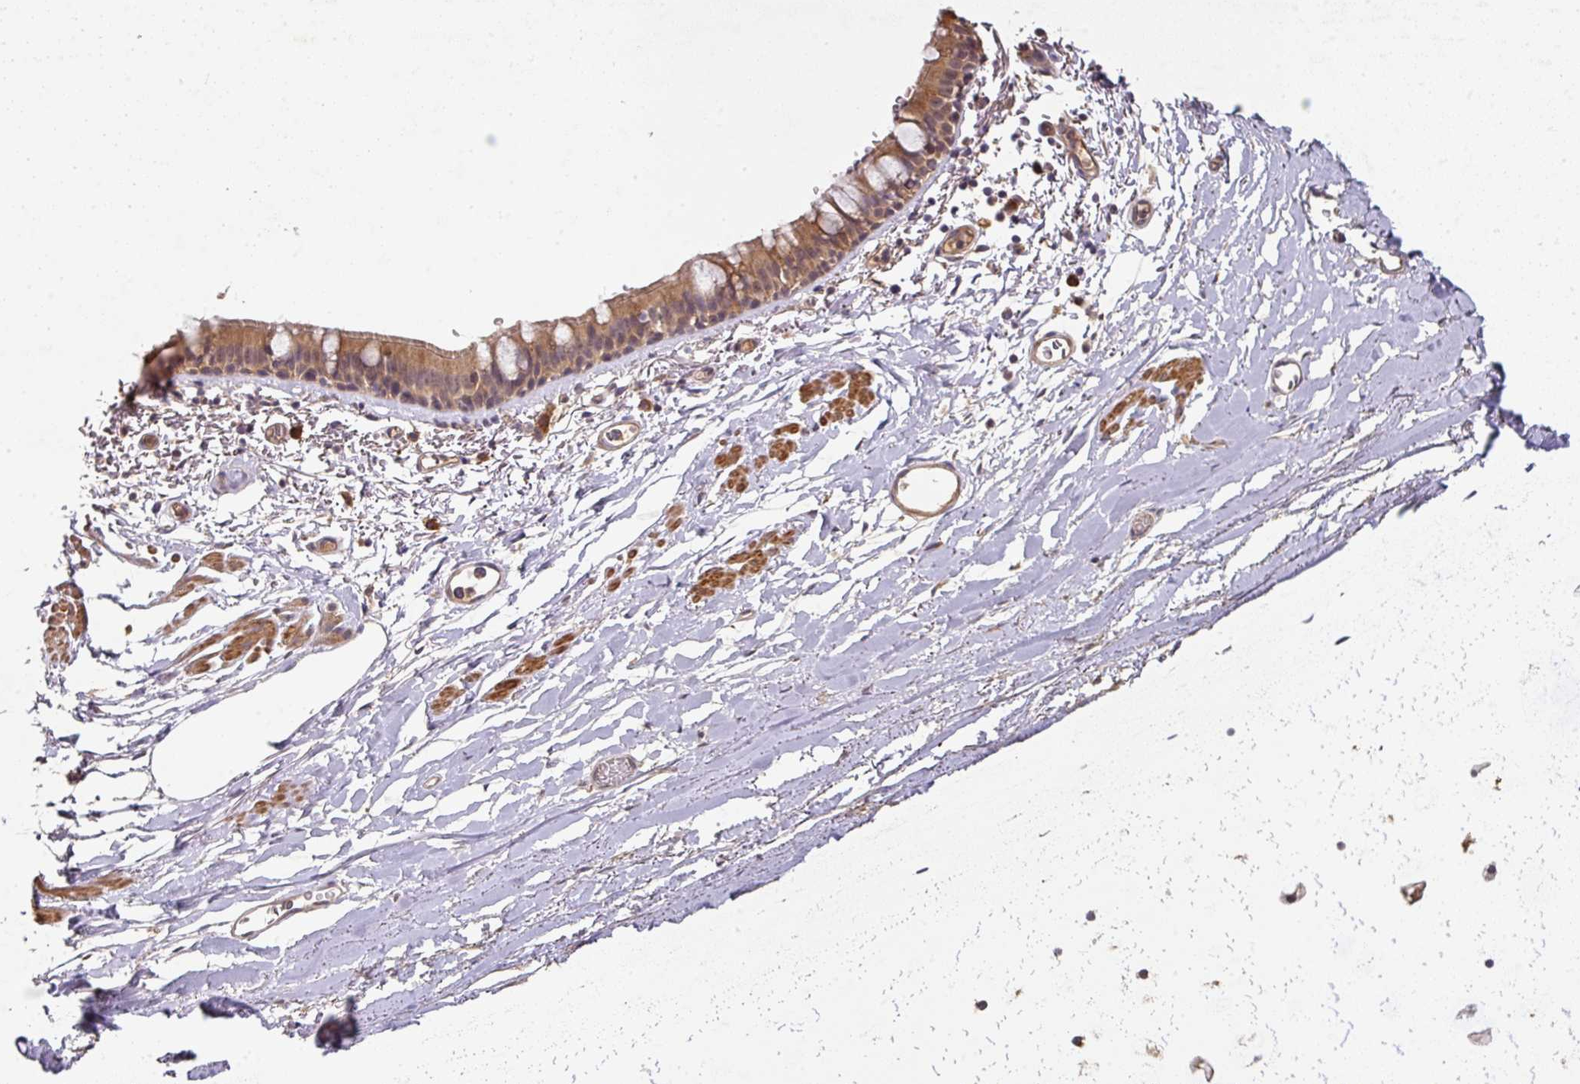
{"staining": {"intensity": "moderate", "quantity": ">75%", "location": "cytoplasmic/membranous"}, "tissue": "bronchus", "cell_type": "Respiratory epithelial cells", "image_type": "normal", "snomed": [{"axis": "morphology", "description": "Normal tissue, NOS"}, {"axis": "topography", "description": "Bronchus"}], "caption": "Protein analysis of normal bronchus displays moderate cytoplasmic/membranous staining in about >75% of respiratory epithelial cells.", "gene": "ACVR2B", "patient": {"sex": "male", "age": 67}}